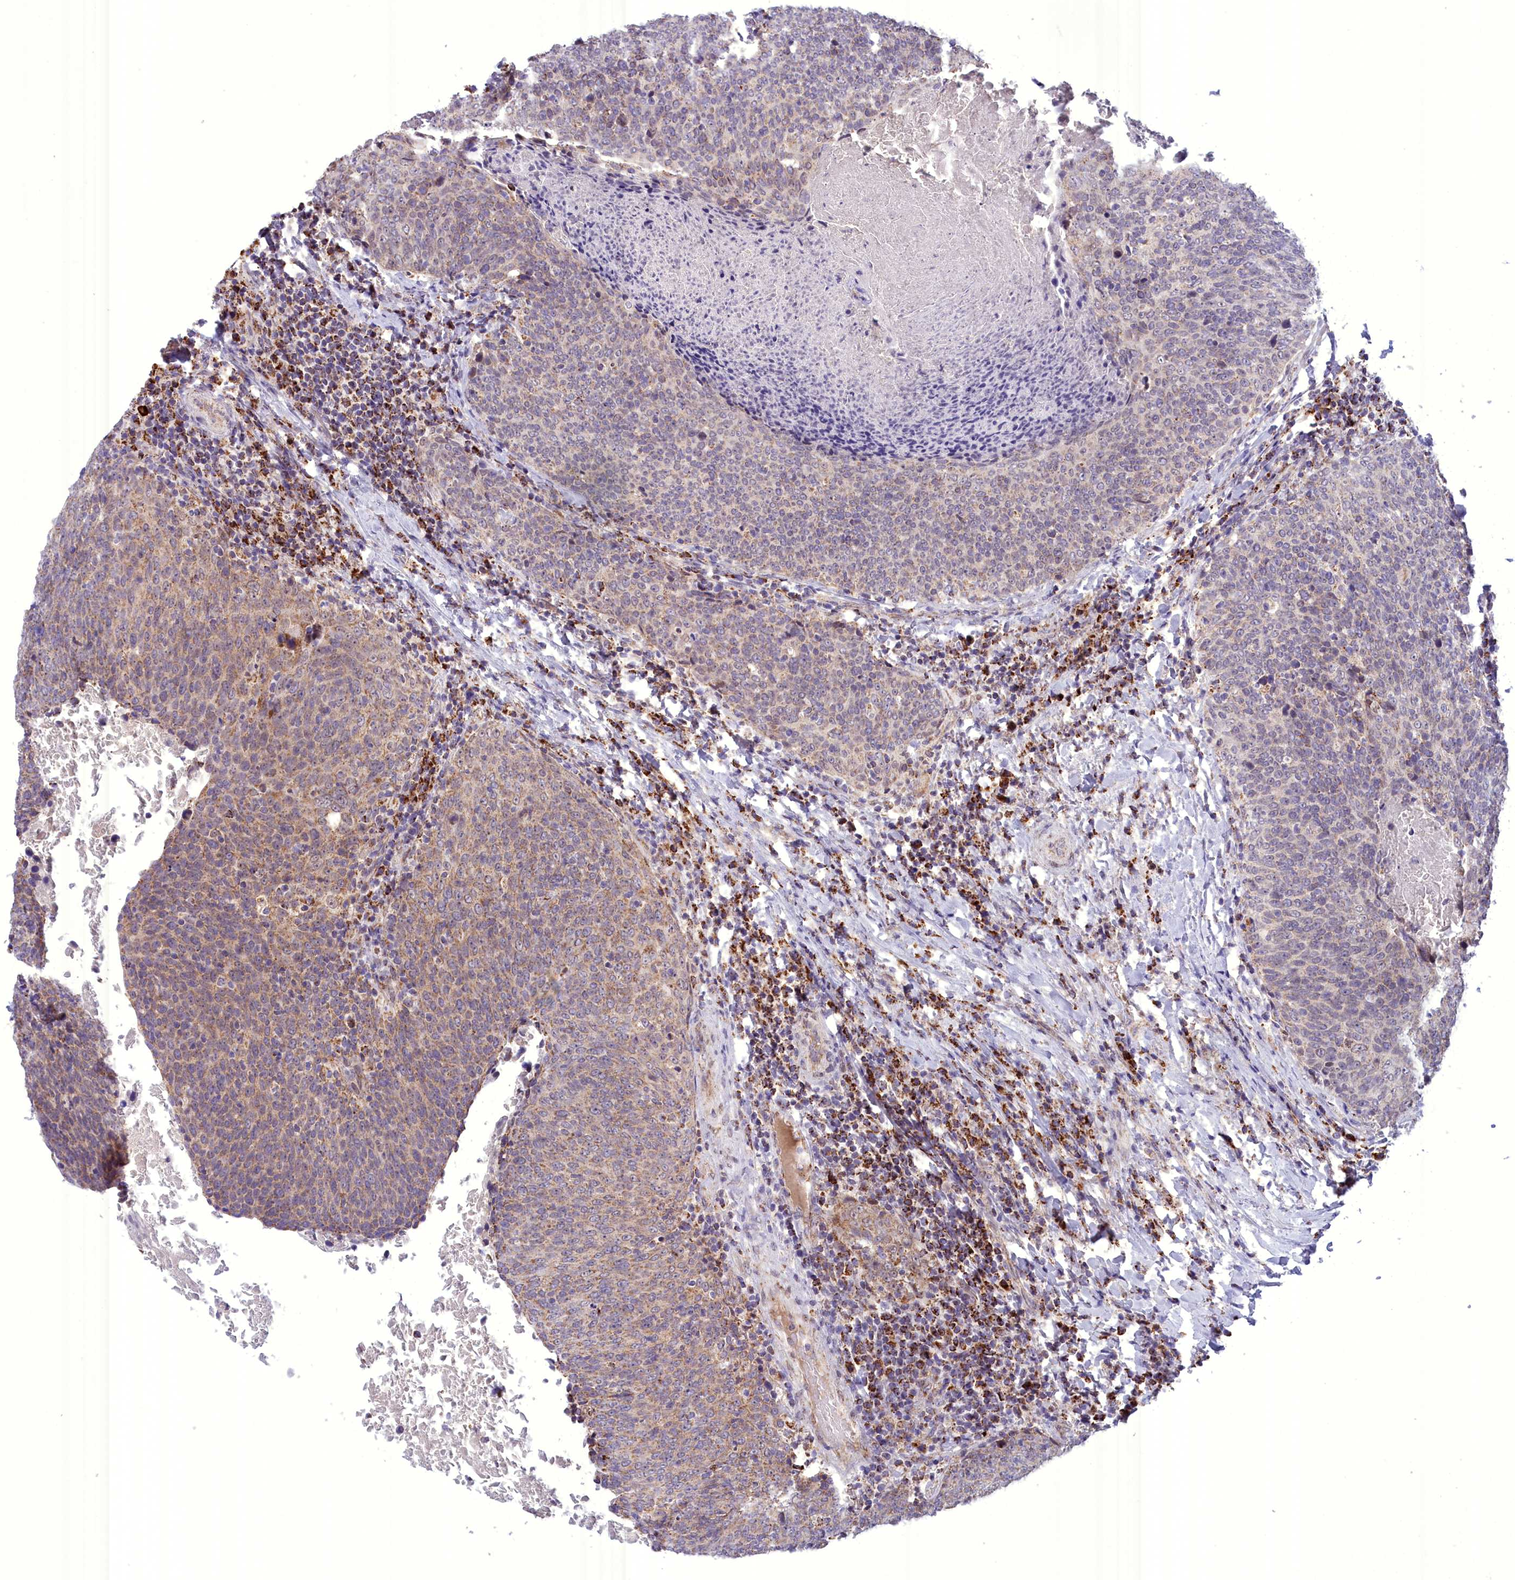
{"staining": {"intensity": "weak", "quantity": ">75%", "location": "cytoplasmic/membranous"}, "tissue": "head and neck cancer", "cell_type": "Tumor cells", "image_type": "cancer", "snomed": [{"axis": "morphology", "description": "Squamous cell carcinoma, NOS"}, {"axis": "morphology", "description": "Squamous cell carcinoma, metastatic, NOS"}, {"axis": "topography", "description": "Lymph node"}, {"axis": "topography", "description": "Head-Neck"}], "caption": "A histopathology image of human squamous cell carcinoma (head and neck) stained for a protein exhibits weak cytoplasmic/membranous brown staining in tumor cells.", "gene": "FAM149B1", "patient": {"sex": "male", "age": 62}}